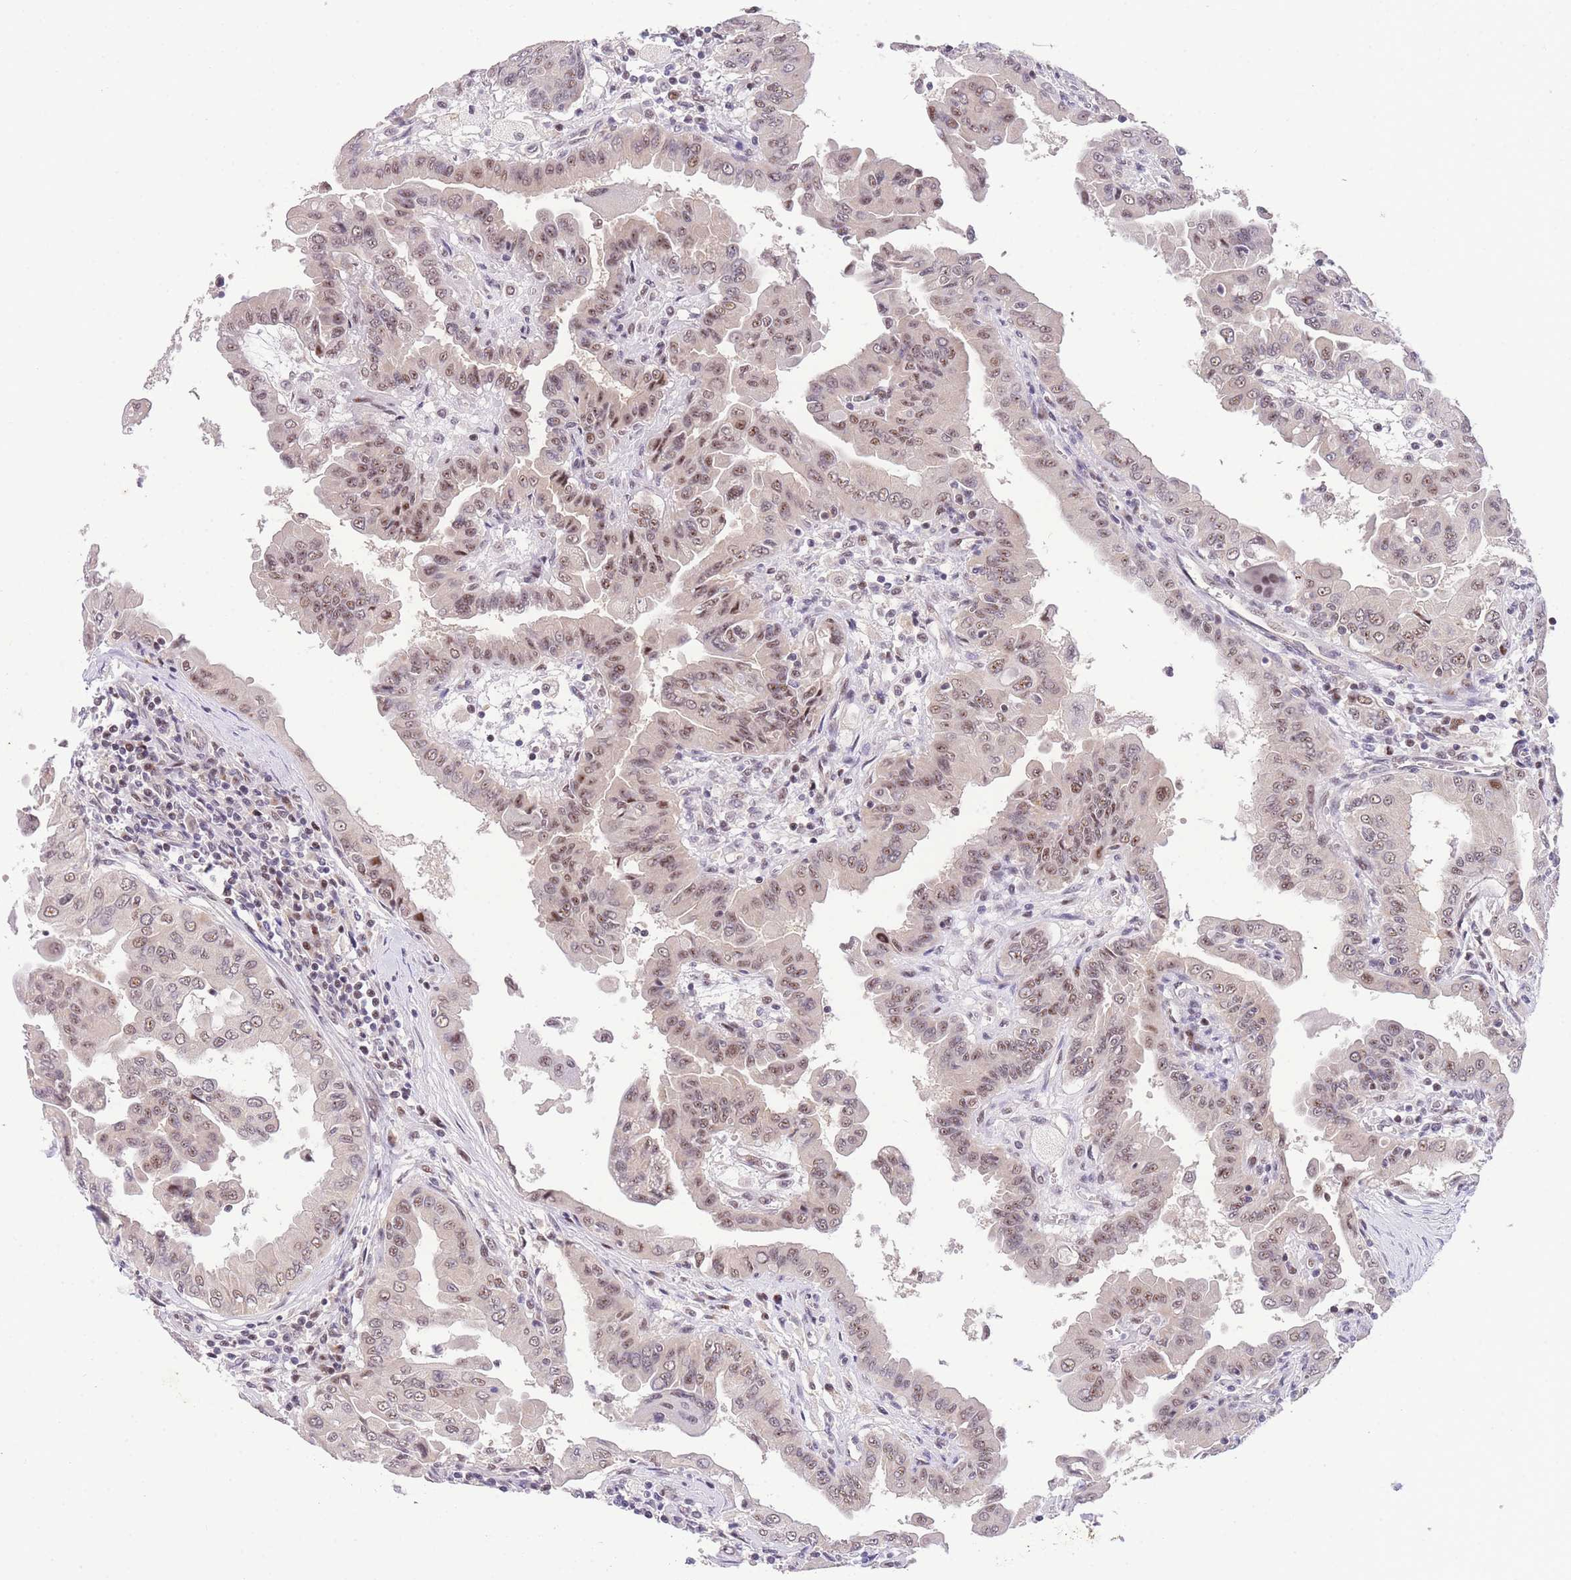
{"staining": {"intensity": "weak", "quantity": ">75%", "location": "nuclear"}, "tissue": "thyroid cancer", "cell_type": "Tumor cells", "image_type": "cancer", "snomed": [{"axis": "morphology", "description": "Papillary adenocarcinoma, NOS"}, {"axis": "topography", "description": "Thyroid gland"}], "caption": "Immunohistochemistry (IHC) (DAB) staining of human thyroid cancer demonstrates weak nuclear protein positivity in about >75% of tumor cells.", "gene": "SLC35F2", "patient": {"sex": "male", "age": 33}}